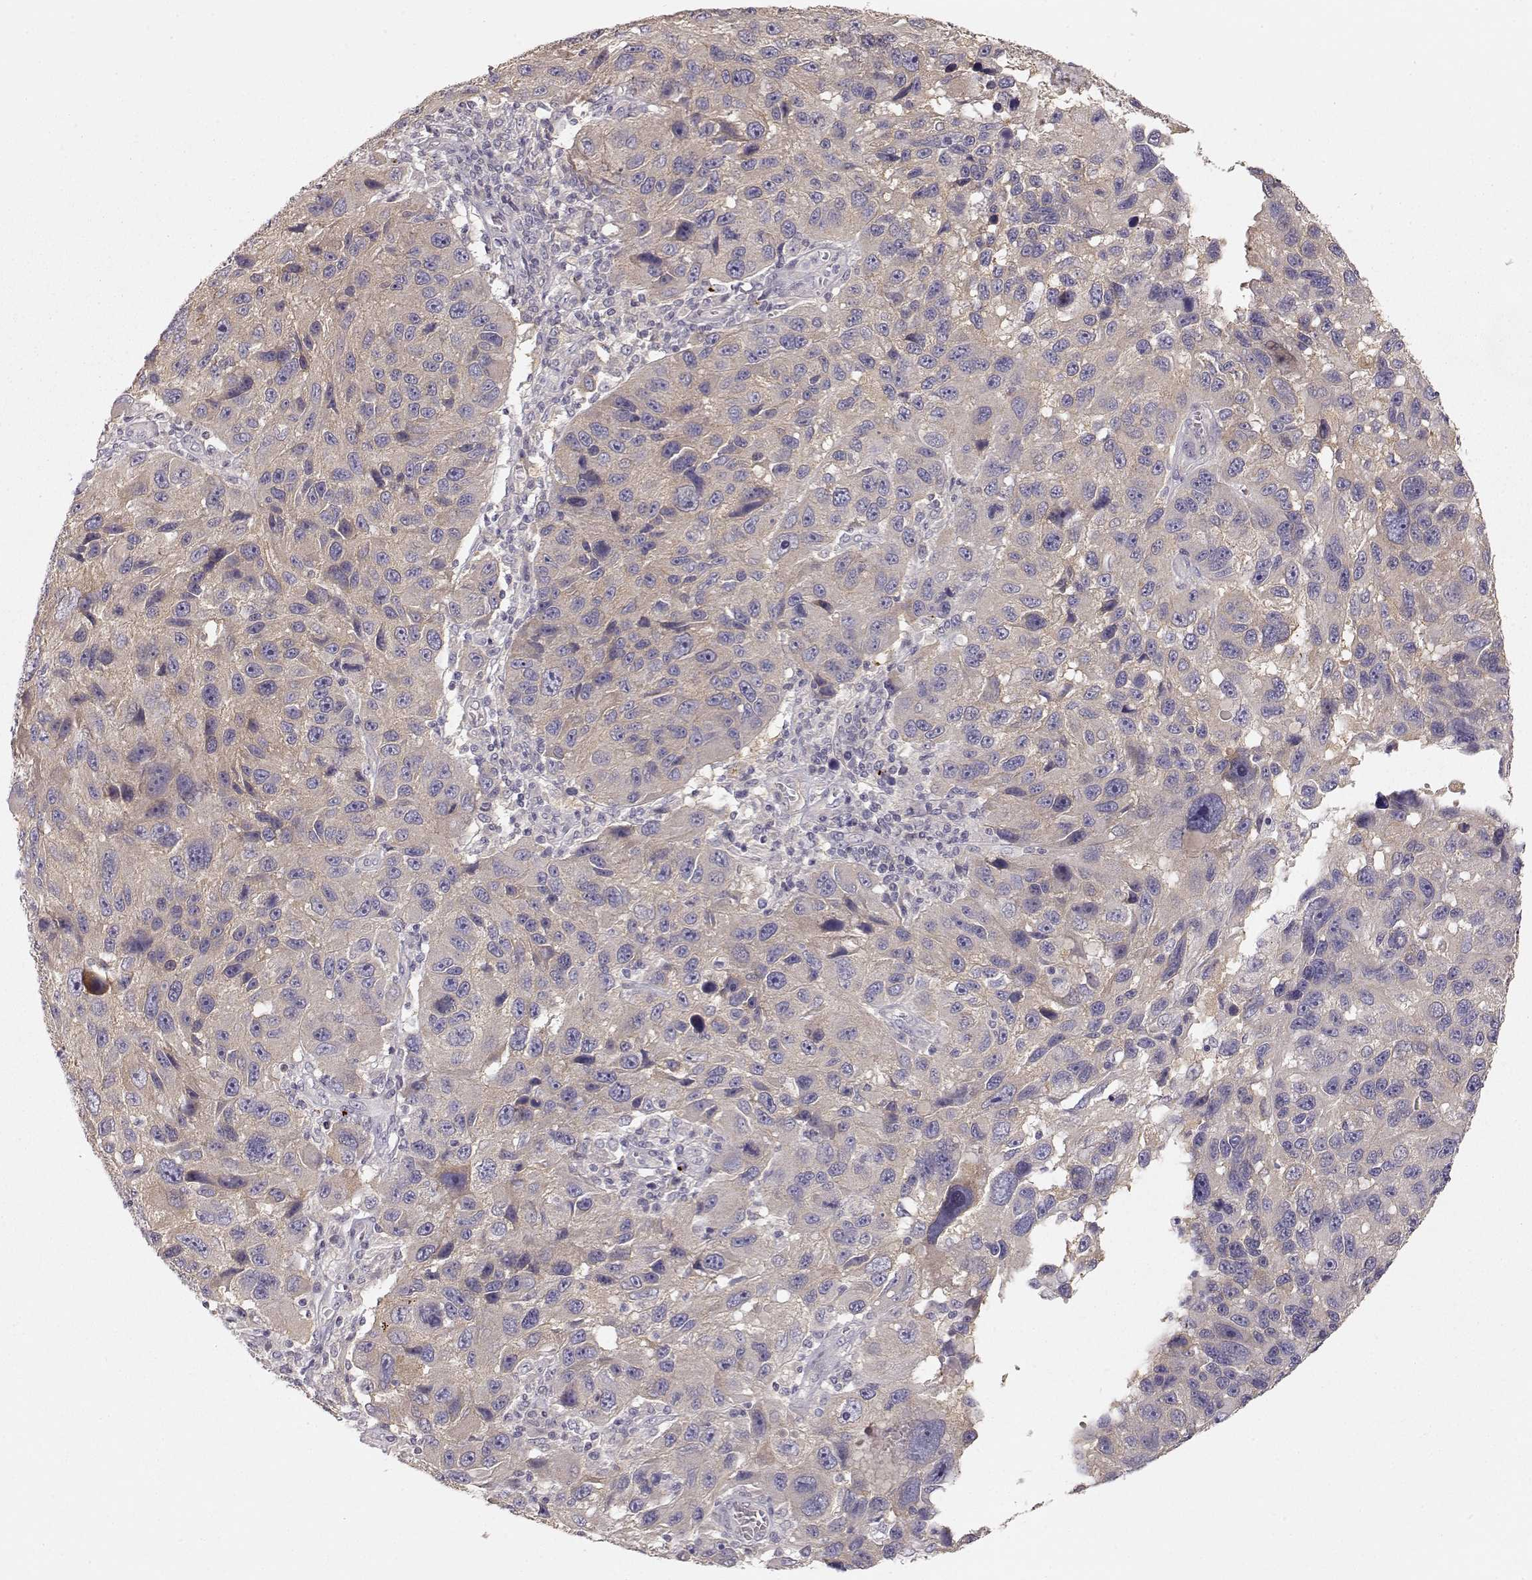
{"staining": {"intensity": "weak", "quantity": ">75%", "location": "cytoplasmic/membranous"}, "tissue": "melanoma", "cell_type": "Tumor cells", "image_type": "cancer", "snomed": [{"axis": "morphology", "description": "Malignant melanoma, NOS"}, {"axis": "topography", "description": "Skin"}], "caption": "Brown immunohistochemical staining in human melanoma shows weak cytoplasmic/membranous staining in approximately >75% of tumor cells.", "gene": "ARHGAP8", "patient": {"sex": "male", "age": 53}}